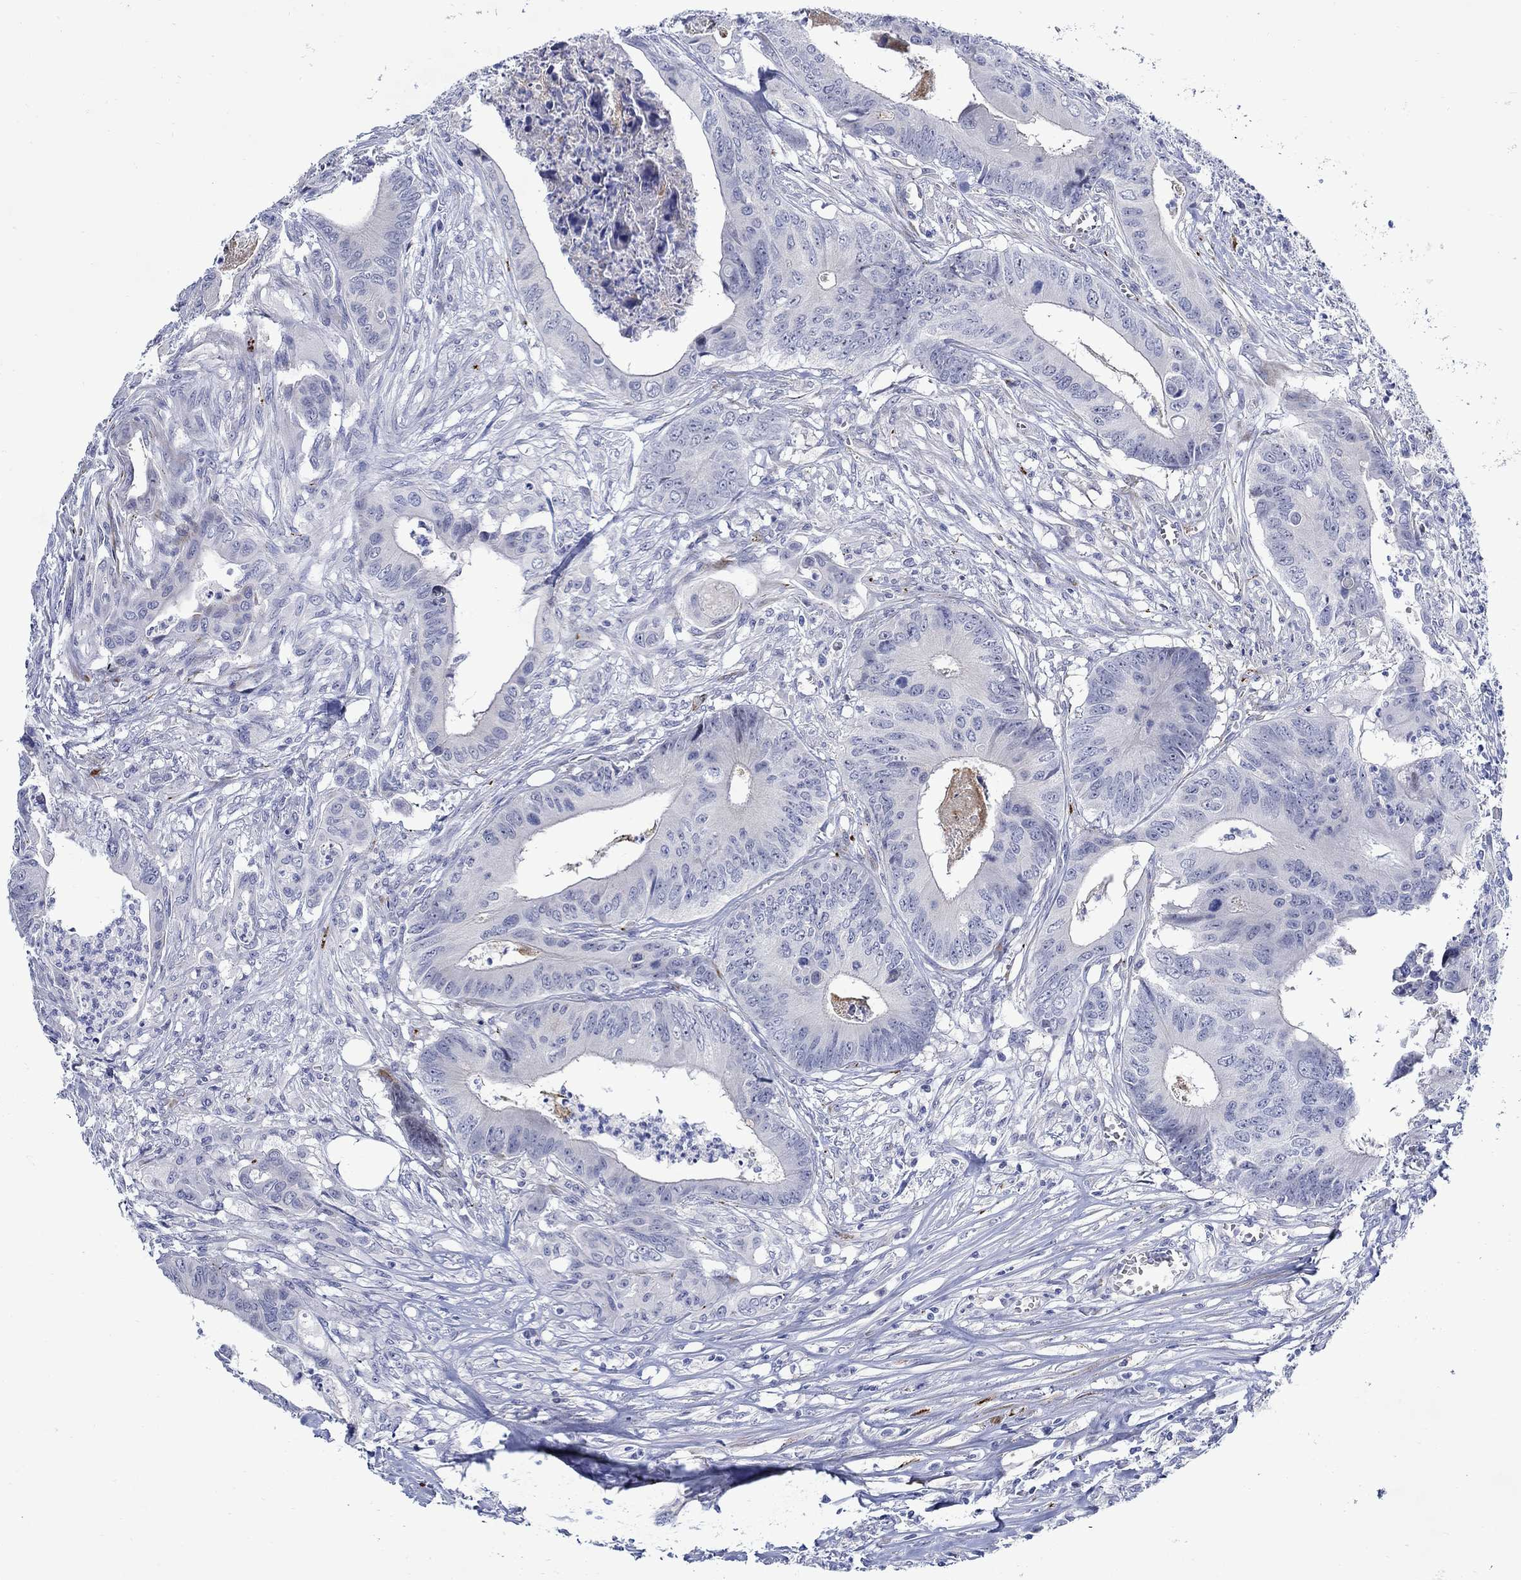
{"staining": {"intensity": "negative", "quantity": "none", "location": "none"}, "tissue": "colorectal cancer", "cell_type": "Tumor cells", "image_type": "cancer", "snomed": [{"axis": "morphology", "description": "Adenocarcinoma, NOS"}, {"axis": "topography", "description": "Colon"}], "caption": "This is an immunohistochemistry (IHC) image of human adenocarcinoma (colorectal). There is no expression in tumor cells.", "gene": "KSR2", "patient": {"sex": "male", "age": 84}}